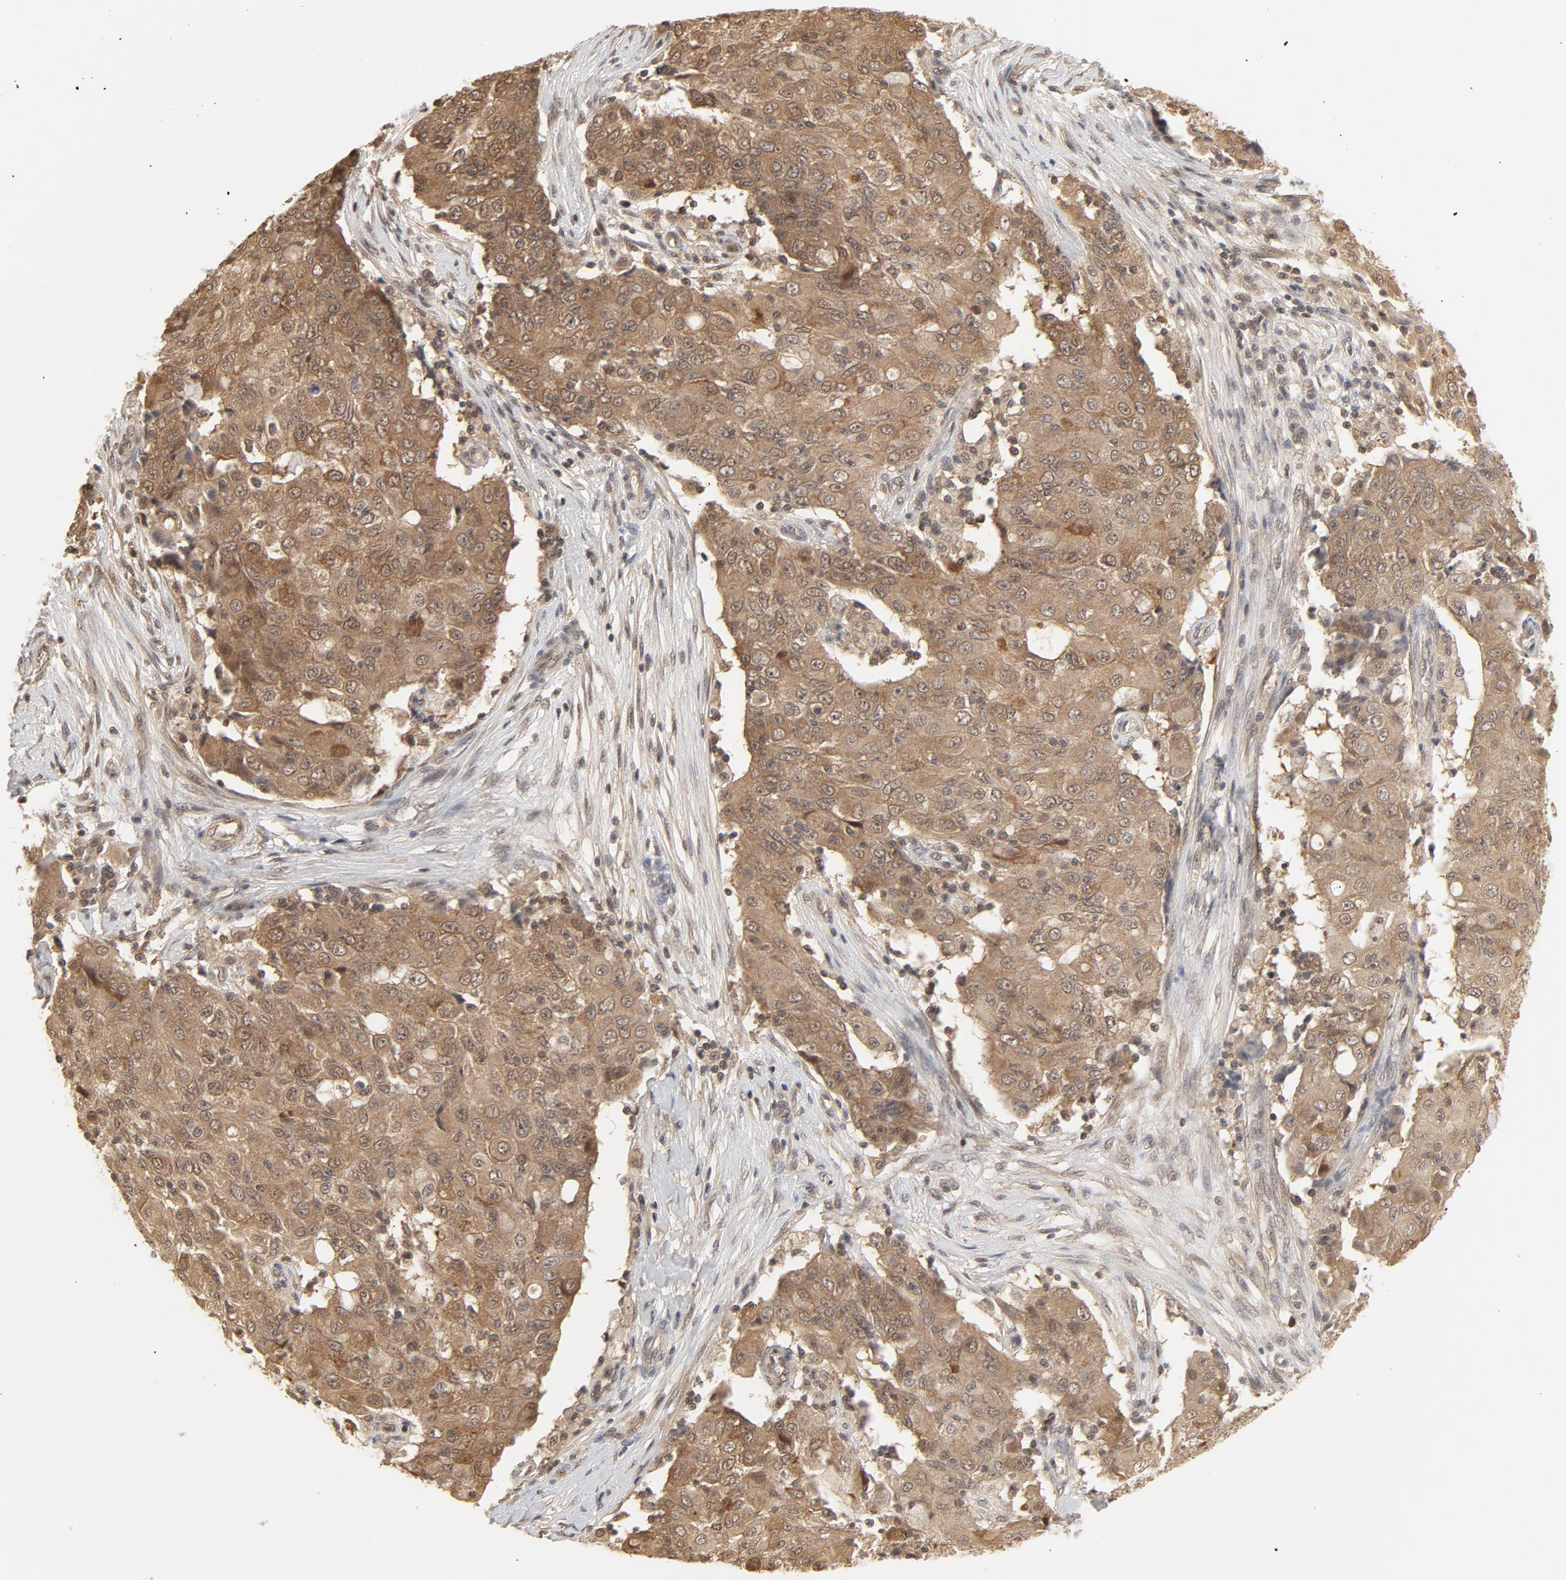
{"staining": {"intensity": "moderate", "quantity": ">75%", "location": "nuclear"}, "tissue": "ovarian cancer", "cell_type": "Tumor cells", "image_type": "cancer", "snomed": [{"axis": "morphology", "description": "Carcinoma, endometroid"}, {"axis": "topography", "description": "Ovary"}], "caption": "Immunohistochemical staining of ovarian endometroid carcinoma demonstrates moderate nuclear protein positivity in about >75% of tumor cells.", "gene": "NEDD8", "patient": {"sex": "female", "age": 42}}